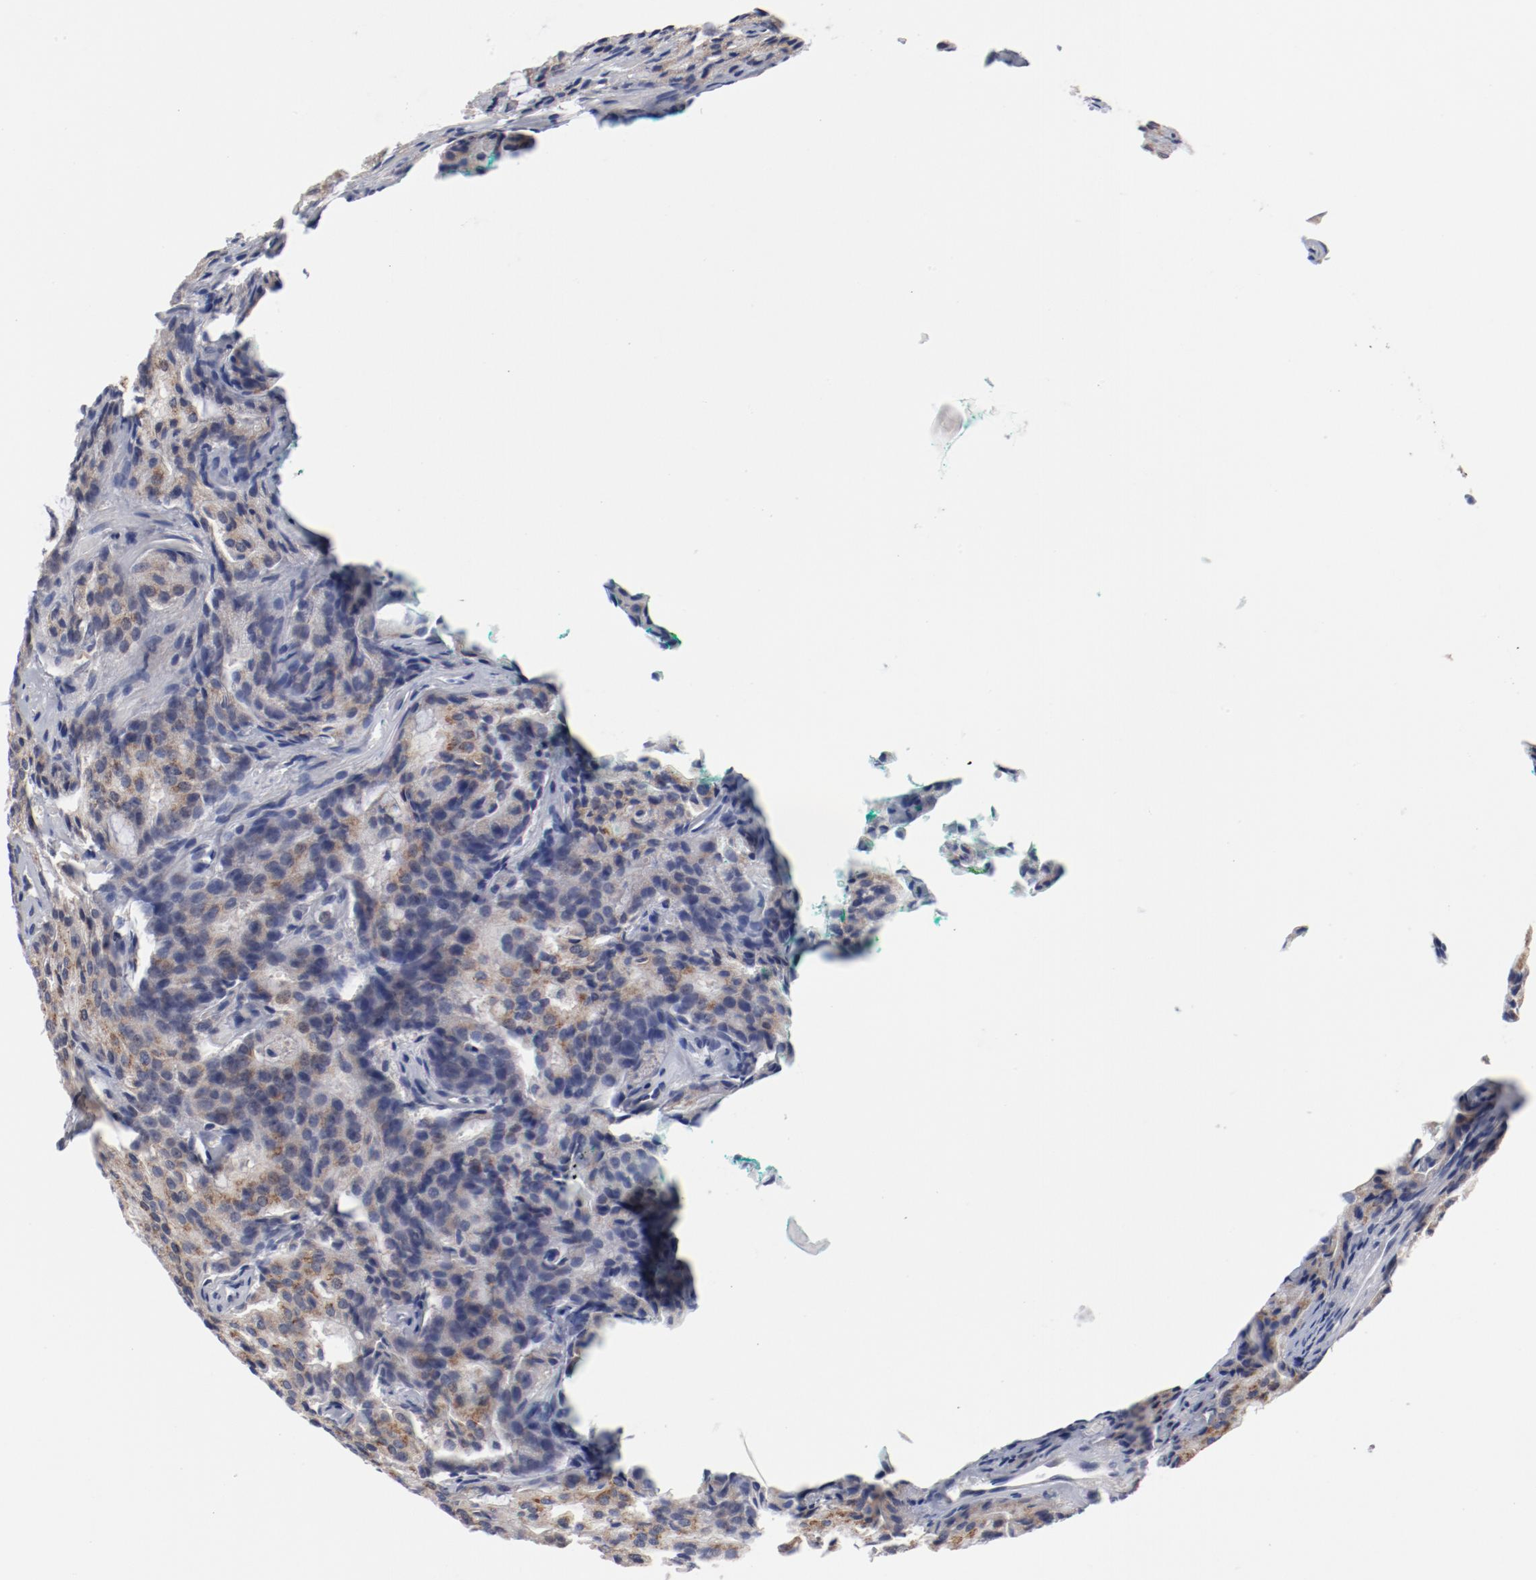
{"staining": {"intensity": "moderate", "quantity": ">75%", "location": "cytoplasmic/membranous"}, "tissue": "prostate cancer", "cell_type": "Tumor cells", "image_type": "cancer", "snomed": [{"axis": "morphology", "description": "Adenocarcinoma, High grade"}, {"axis": "topography", "description": "Prostate"}], "caption": "High-power microscopy captured an IHC photomicrograph of high-grade adenocarcinoma (prostate), revealing moderate cytoplasmic/membranous staining in about >75% of tumor cells. Immunohistochemistry stains the protein in brown and the nuclei are stained blue.", "gene": "GPR143", "patient": {"sex": "male", "age": 72}}